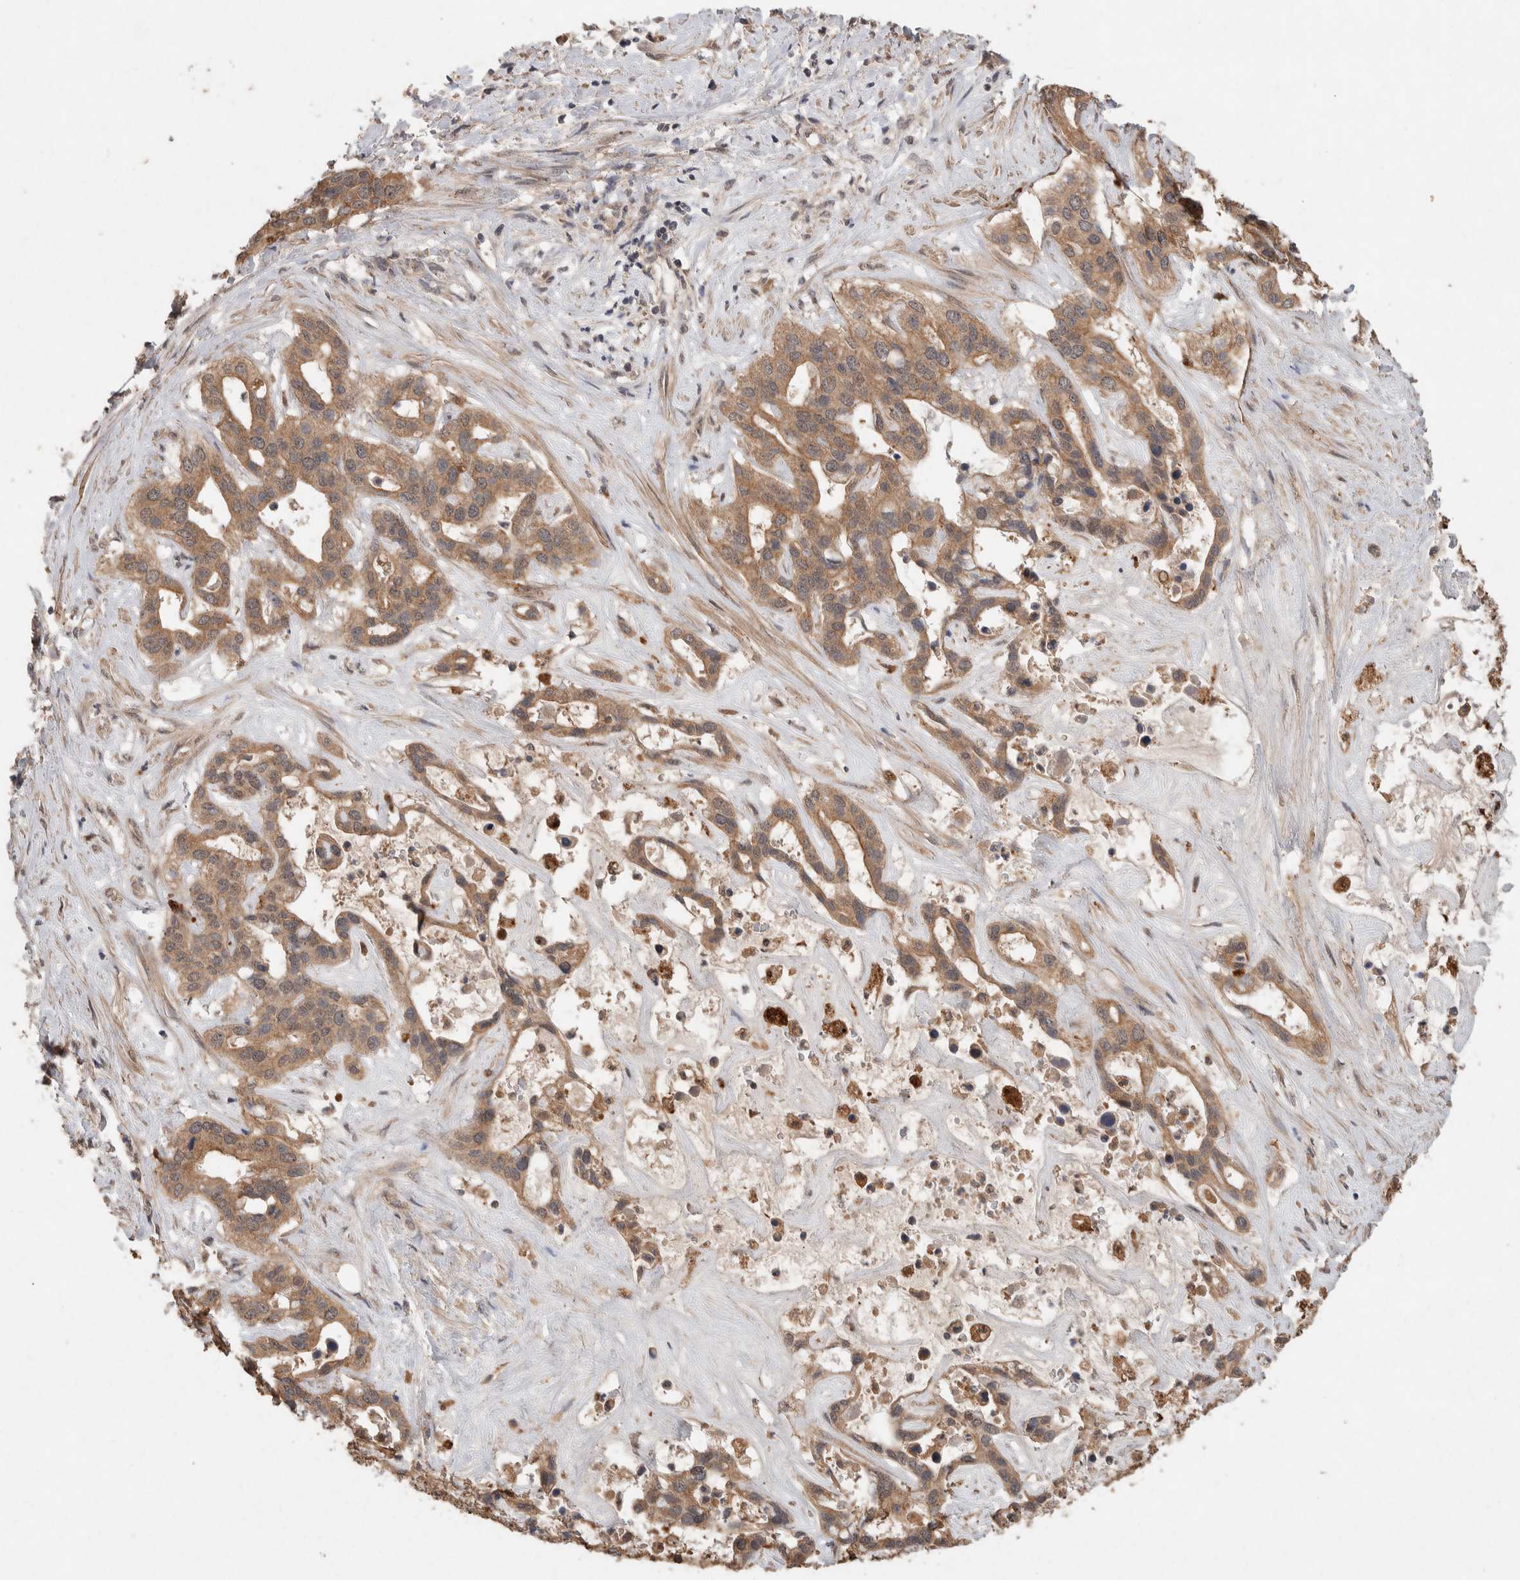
{"staining": {"intensity": "moderate", "quantity": ">75%", "location": "cytoplasmic/membranous"}, "tissue": "liver cancer", "cell_type": "Tumor cells", "image_type": "cancer", "snomed": [{"axis": "morphology", "description": "Cholangiocarcinoma"}, {"axis": "topography", "description": "Liver"}], "caption": "Tumor cells exhibit medium levels of moderate cytoplasmic/membranous positivity in approximately >75% of cells in human liver cancer. (brown staining indicates protein expression, while blue staining denotes nuclei).", "gene": "KCNJ5", "patient": {"sex": "female", "age": 65}}